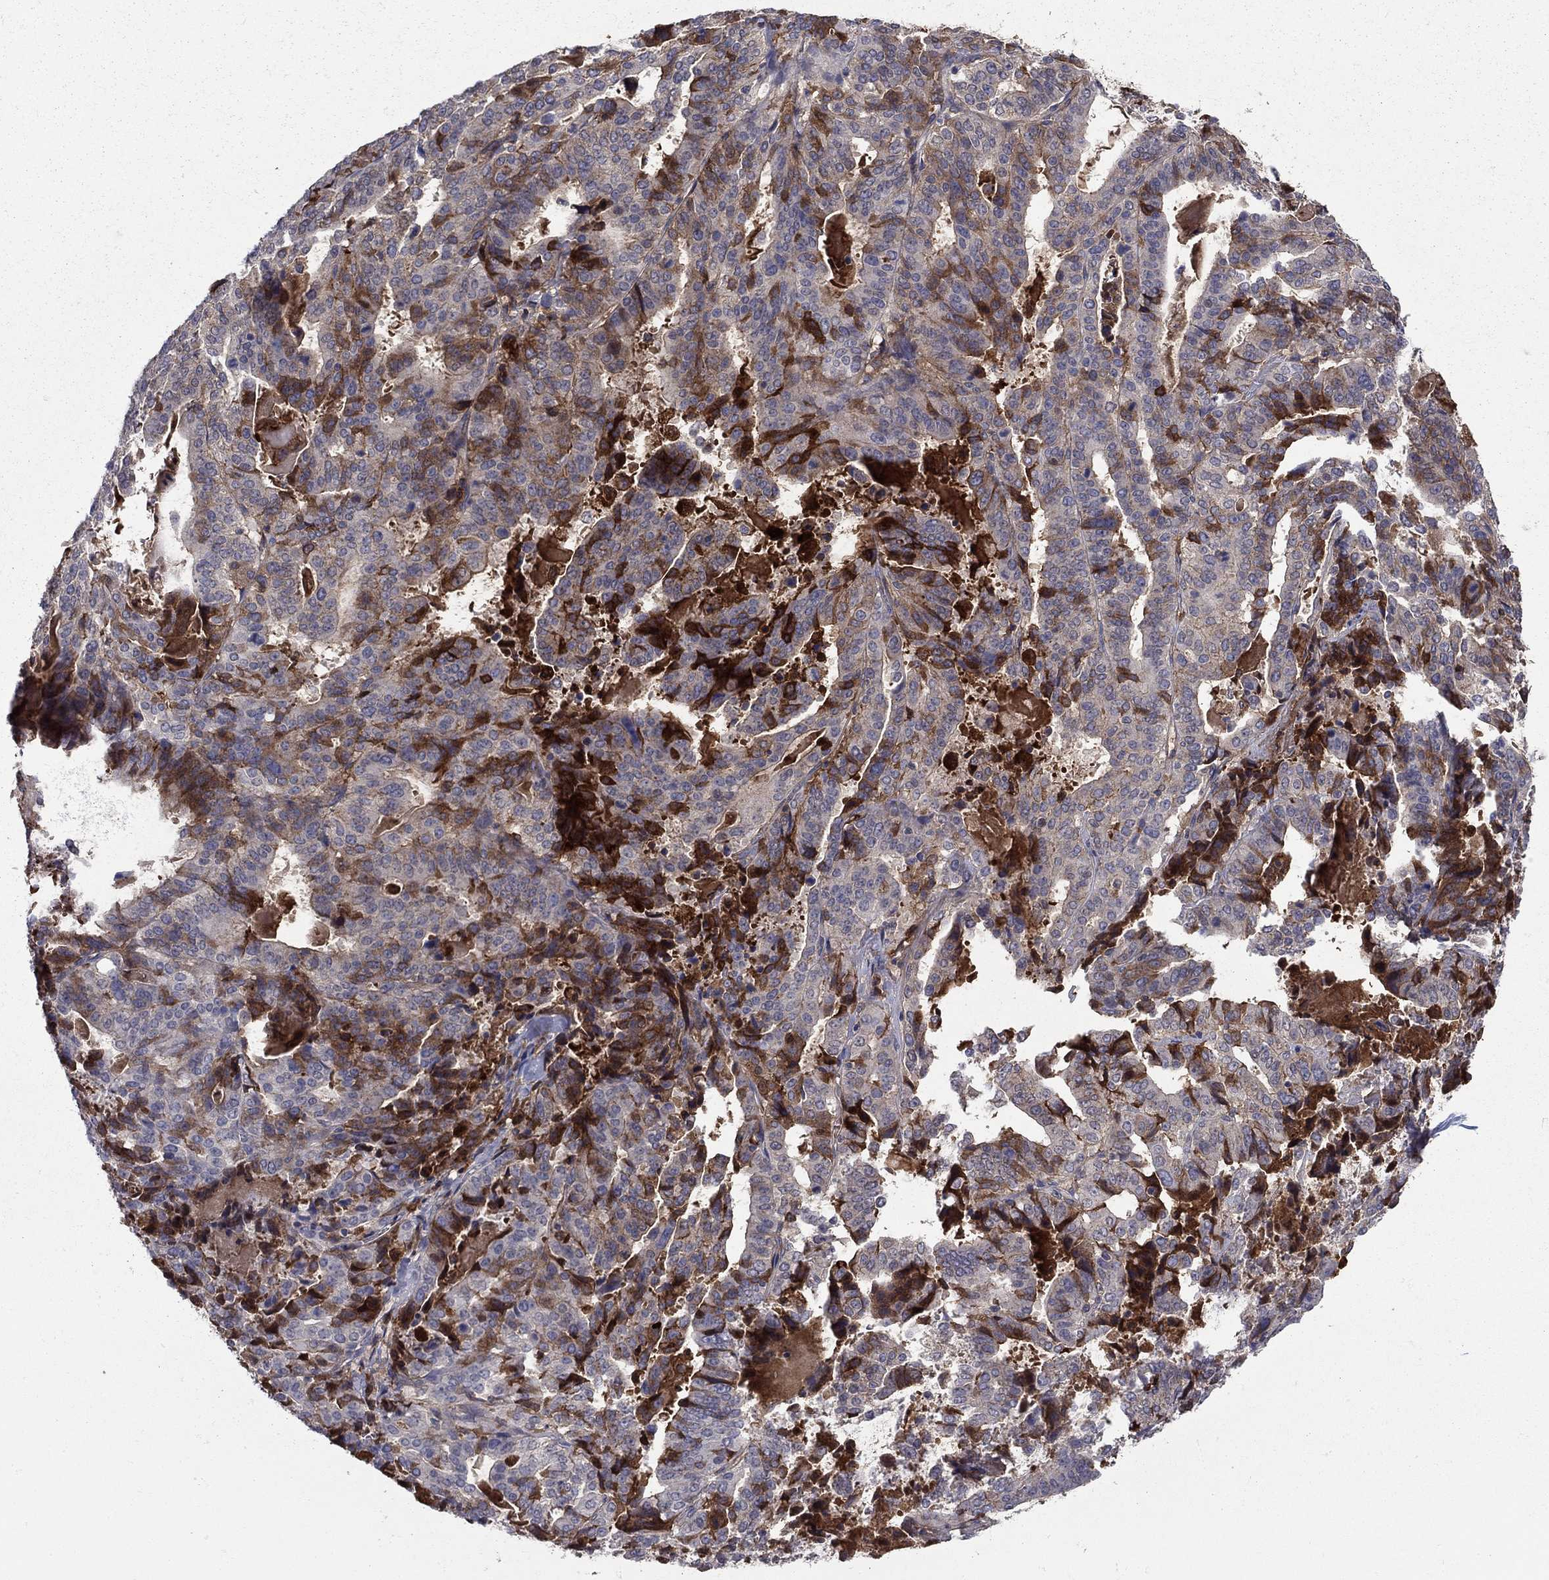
{"staining": {"intensity": "strong", "quantity": "<25%", "location": "cytoplasmic/membranous"}, "tissue": "stomach cancer", "cell_type": "Tumor cells", "image_type": "cancer", "snomed": [{"axis": "morphology", "description": "Adenocarcinoma, NOS"}, {"axis": "topography", "description": "Stomach"}], "caption": "Strong cytoplasmic/membranous expression is appreciated in approximately <25% of tumor cells in adenocarcinoma (stomach). Using DAB (3,3'-diaminobenzidine) (brown) and hematoxylin (blue) stains, captured at high magnification using brightfield microscopy.", "gene": "HPX", "patient": {"sex": "male", "age": 48}}